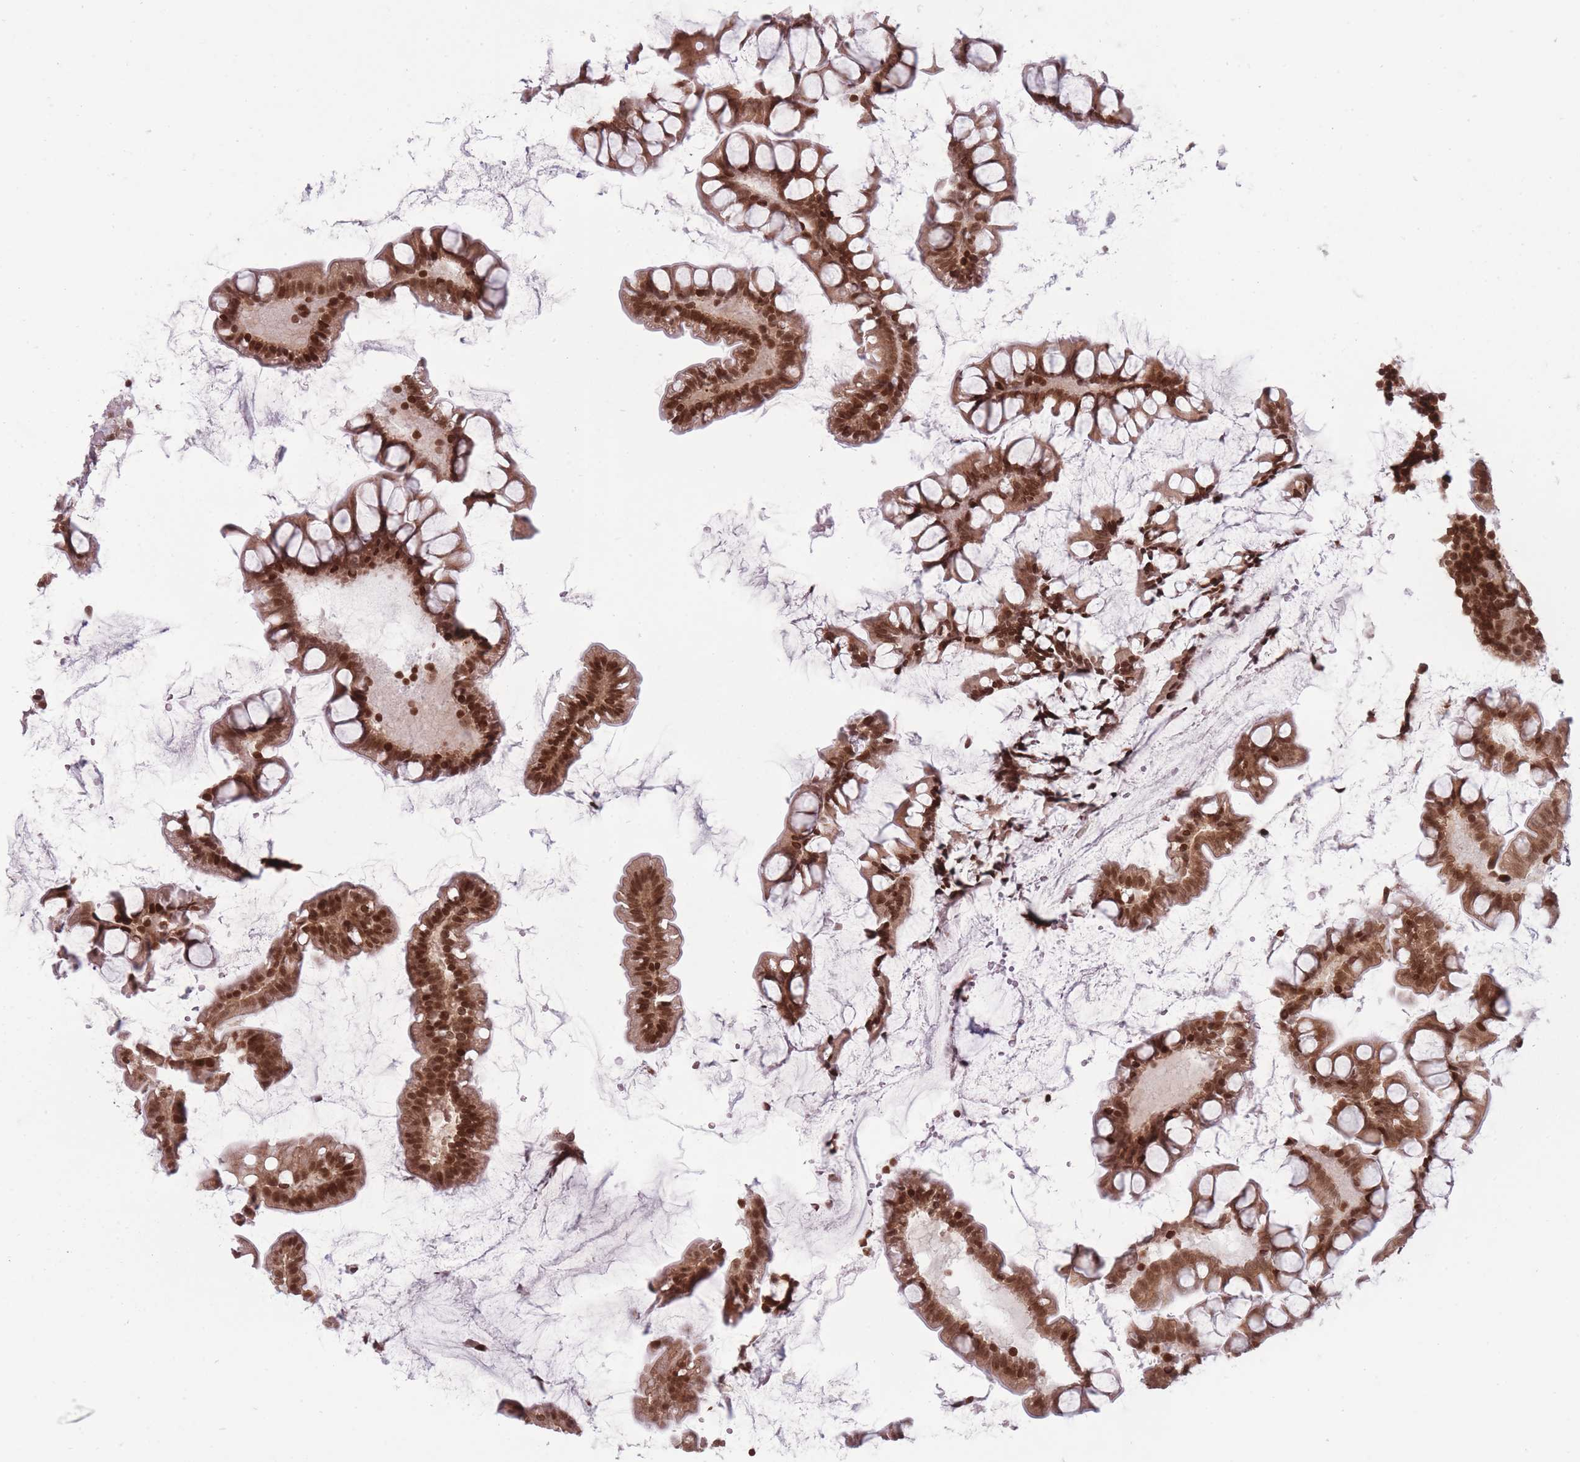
{"staining": {"intensity": "strong", "quantity": ">75%", "location": "cytoplasmic/membranous,nuclear"}, "tissue": "small intestine", "cell_type": "Glandular cells", "image_type": "normal", "snomed": [{"axis": "morphology", "description": "Normal tissue, NOS"}, {"axis": "topography", "description": "Small intestine"}], "caption": "Immunohistochemical staining of benign small intestine shows high levels of strong cytoplasmic/membranous,nuclear positivity in approximately >75% of glandular cells.", "gene": "TMC6", "patient": {"sex": "male", "age": 70}}